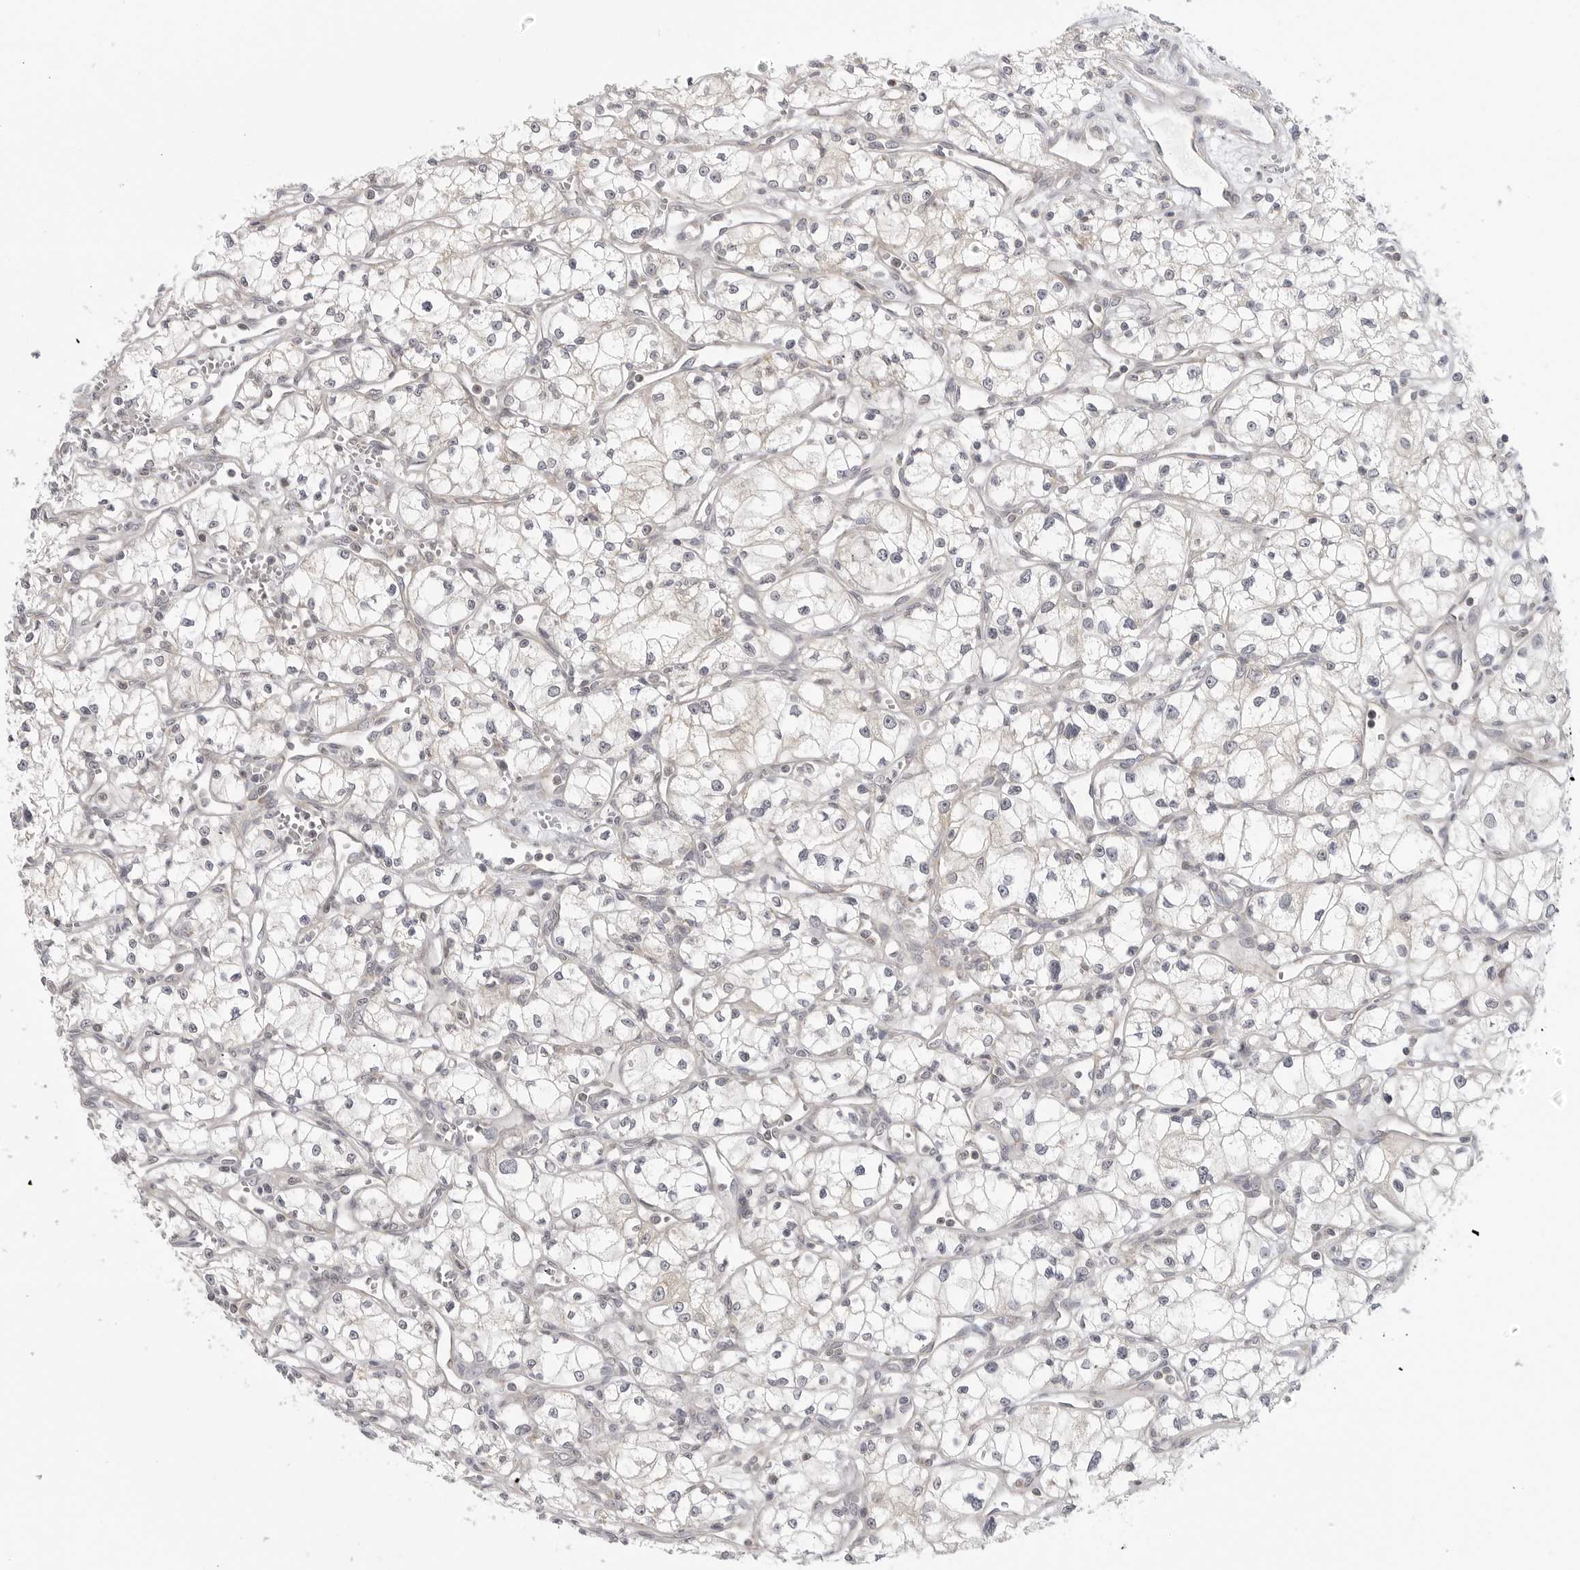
{"staining": {"intensity": "negative", "quantity": "none", "location": "none"}, "tissue": "renal cancer", "cell_type": "Tumor cells", "image_type": "cancer", "snomed": [{"axis": "morphology", "description": "Adenocarcinoma, NOS"}, {"axis": "topography", "description": "Kidney"}], "caption": "IHC histopathology image of neoplastic tissue: renal cancer stained with DAB reveals no significant protein positivity in tumor cells.", "gene": "MAP7D1", "patient": {"sex": "male", "age": 59}}